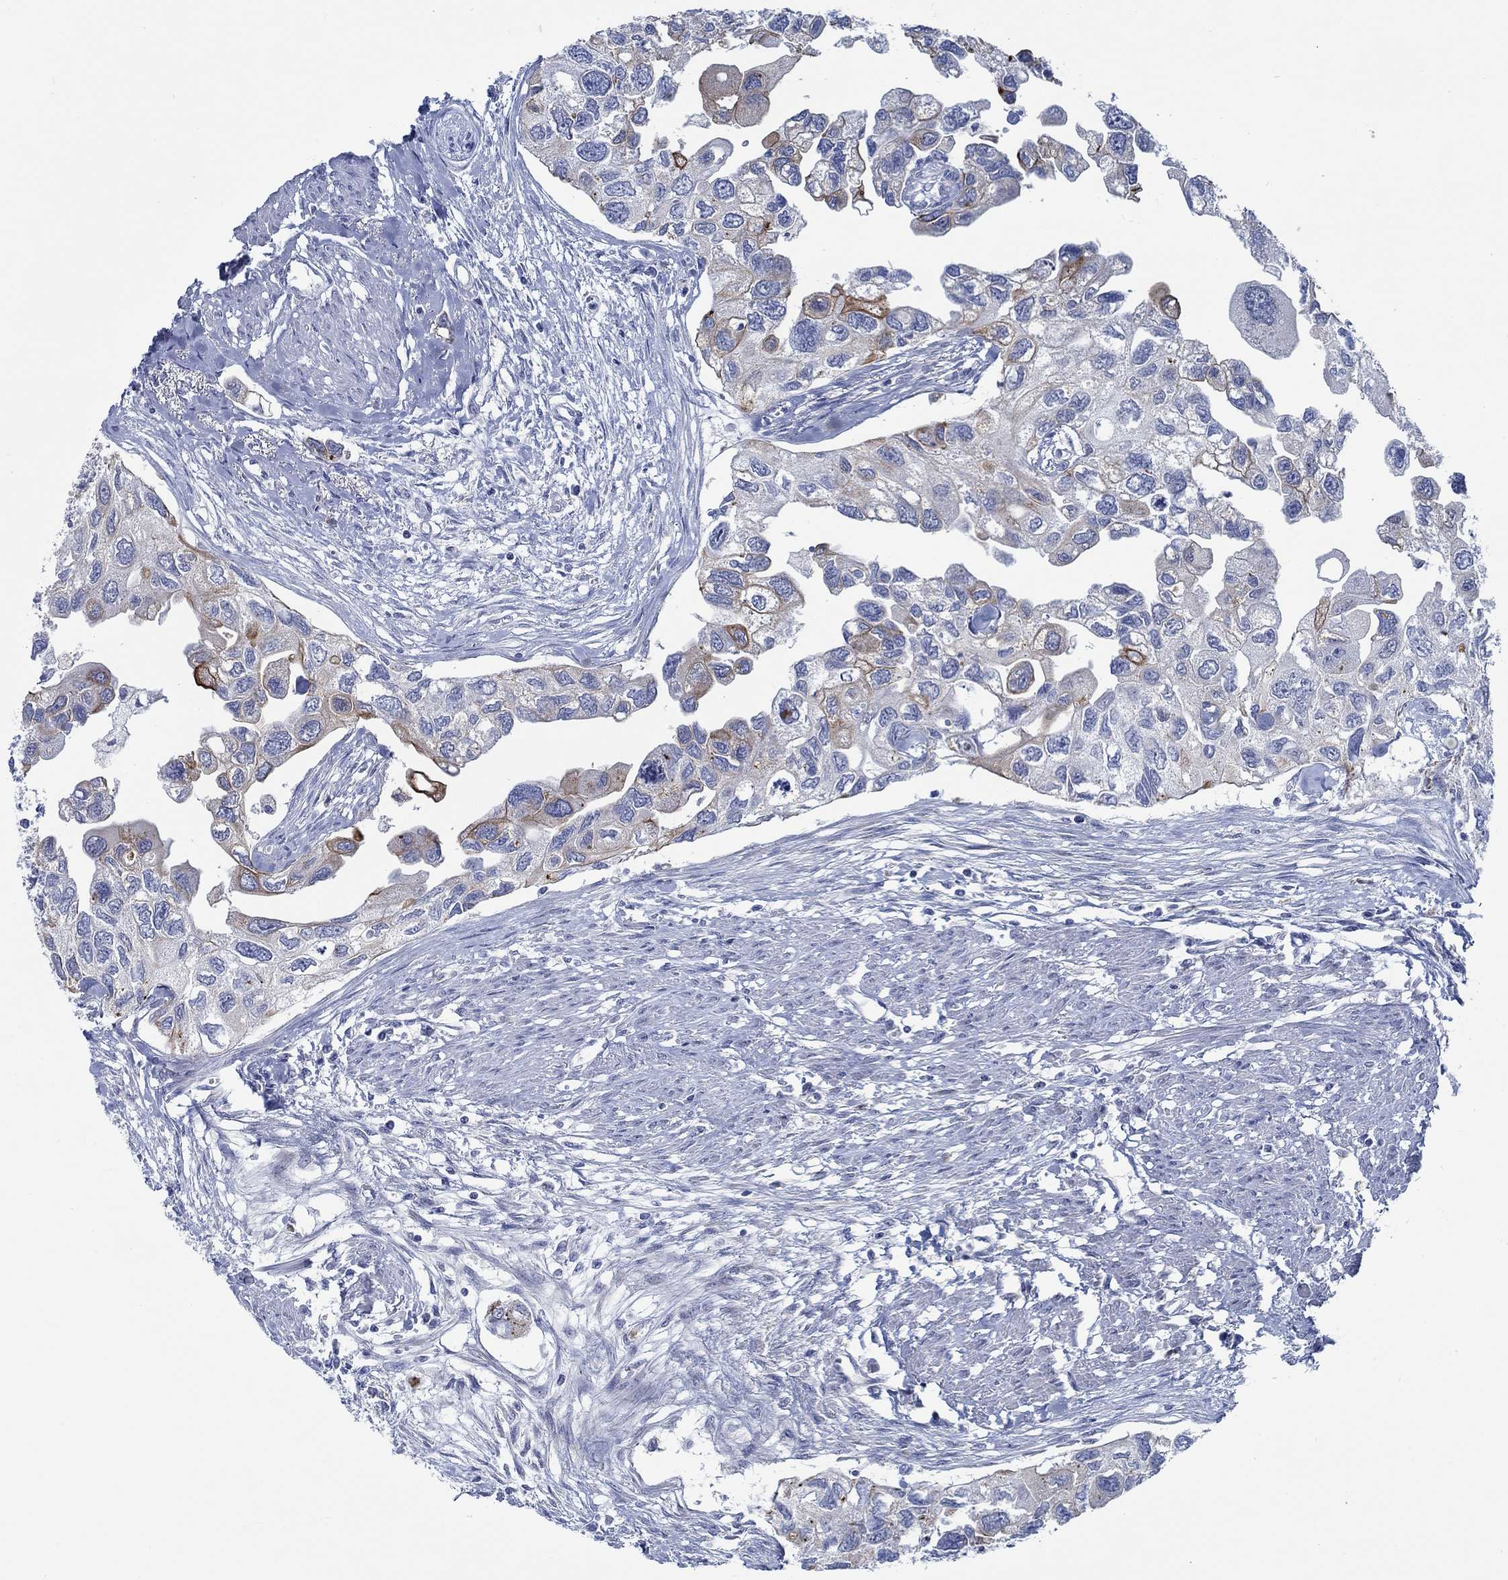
{"staining": {"intensity": "strong", "quantity": "<25%", "location": "cytoplasmic/membranous"}, "tissue": "urothelial cancer", "cell_type": "Tumor cells", "image_type": "cancer", "snomed": [{"axis": "morphology", "description": "Urothelial carcinoma, High grade"}, {"axis": "topography", "description": "Urinary bladder"}], "caption": "A high-resolution micrograph shows immunohistochemistry (IHC) staining of urothelial cancer, which displays strong cytoplasmic/membranous expression in about <25% of tumor cells. (brown staining indicates protein expression, while blue staining denotes nuclei).", "gene": "SVEP1", "patient": {"sex": "male", "age": 59}}